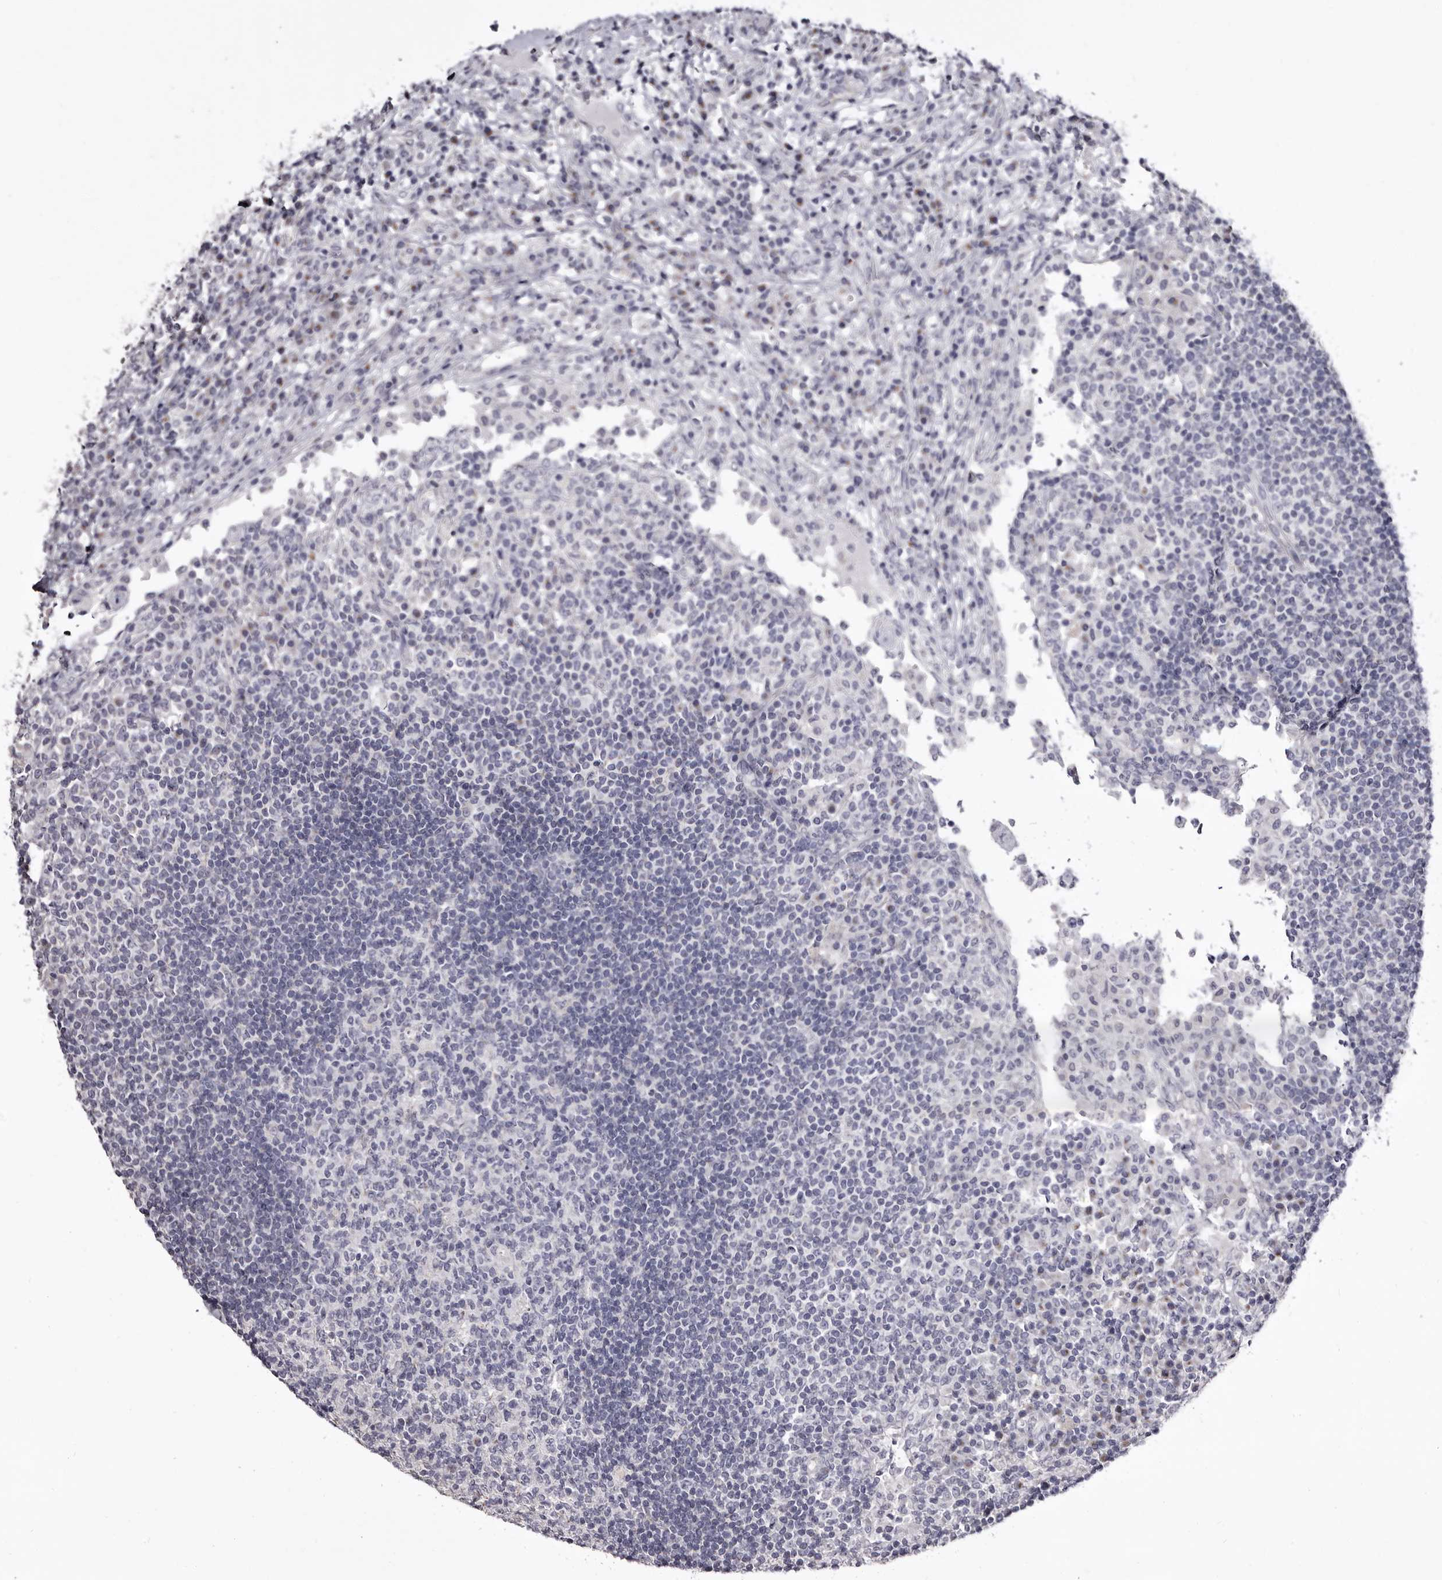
{"staining": {"intensity": "negative", "quantity": "none", "location": "none"}, "tissue": "lymph node", "cell_type": "Germinal center cells", "image_type": "normal", "snomed": [{"axis": "morphology", "description": "Normal tissue, NOS"}, {"axis": "topography", "description": "Lymph node"}], "caption": "This histopathology image is of unremarkable lymph node stained with immunohistochemistry to label a protein in brown with the nuclei are counter-stained blue. There is no positivity in germinal center cells.", "gene": "CASQ1", "patient": {"sex": "female", "age": 53}}